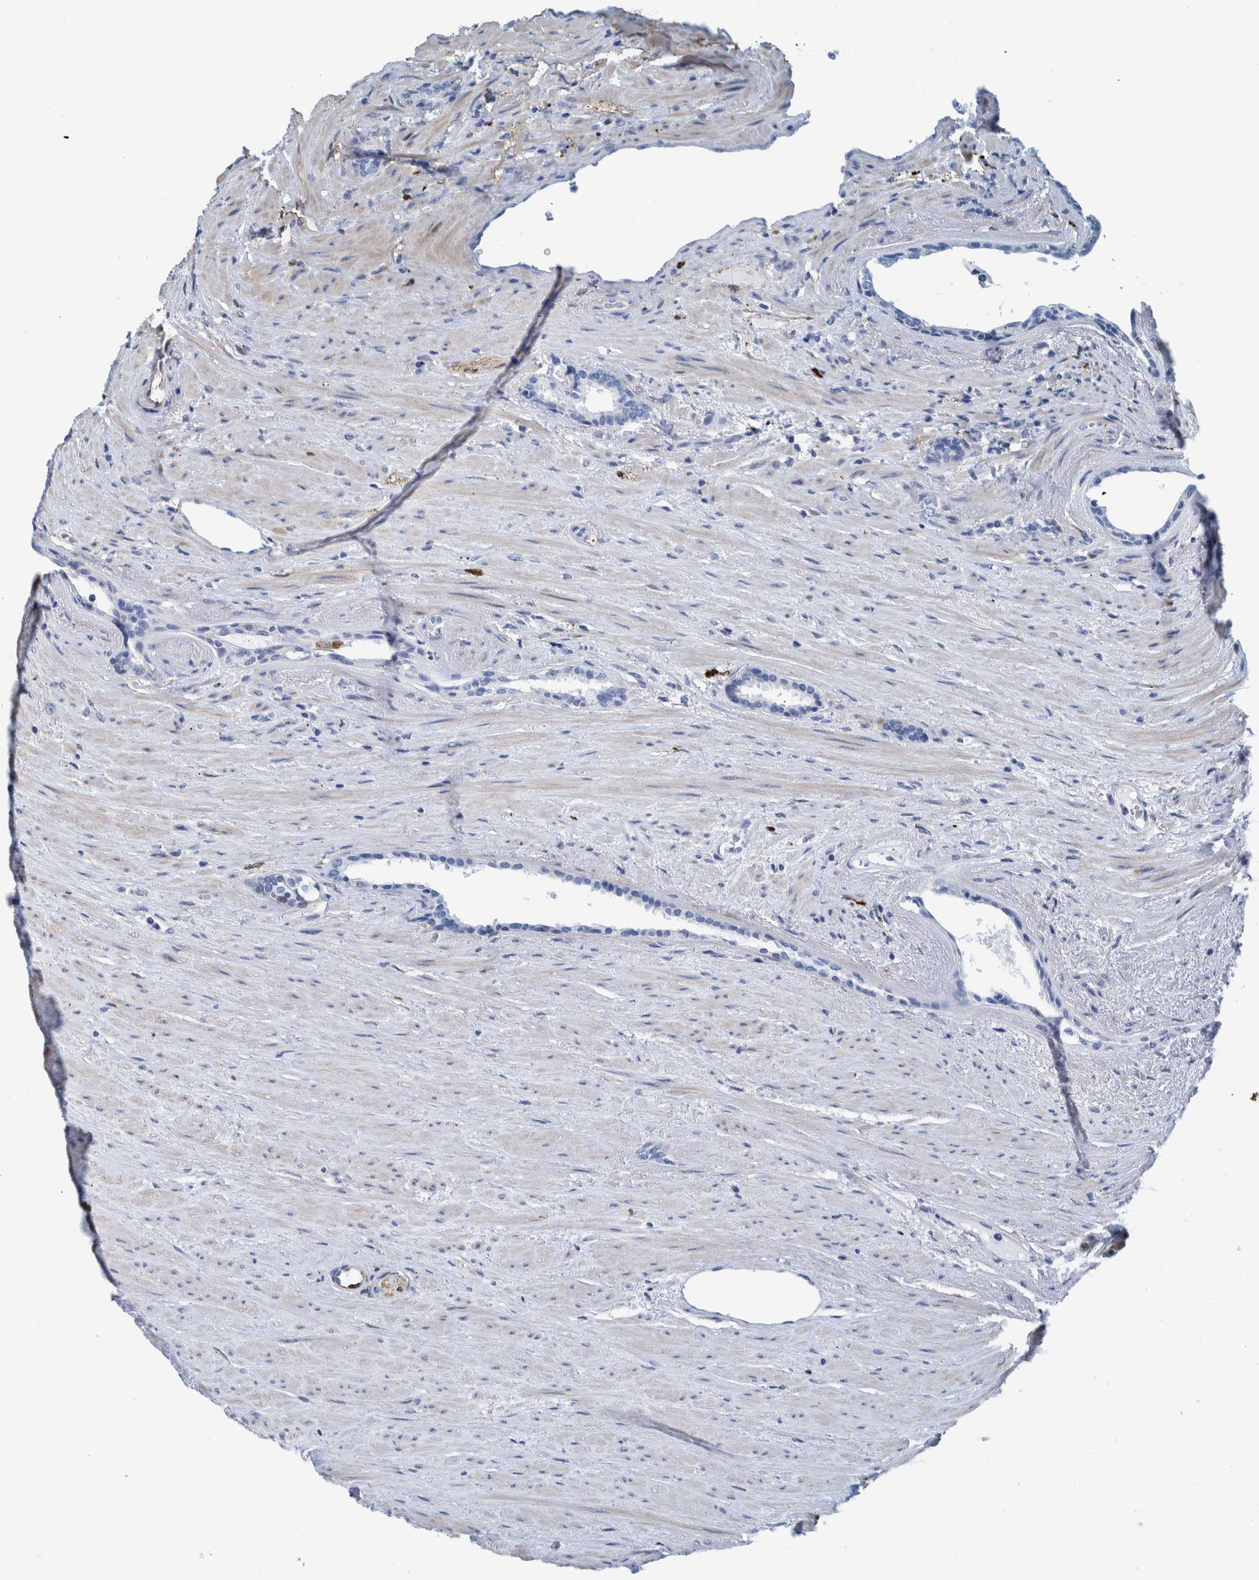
{"staining": {"intensity": "negative", "quantity": "none", "location": "none"}, "tissue": "prostate cancer", "cell_type": "Tumor cells", "image_type": "cancer", "snomed": [{"axis": "morphology", "description": "Adenocarcinoma, High grade"}, {"axis": "topography", "description": "Prostate"}], "caption": "There is no significant positivity in tumor cells of prostate cancer.", "gene": "IDO1", "patient": {"sex": "male", "age": 71}}